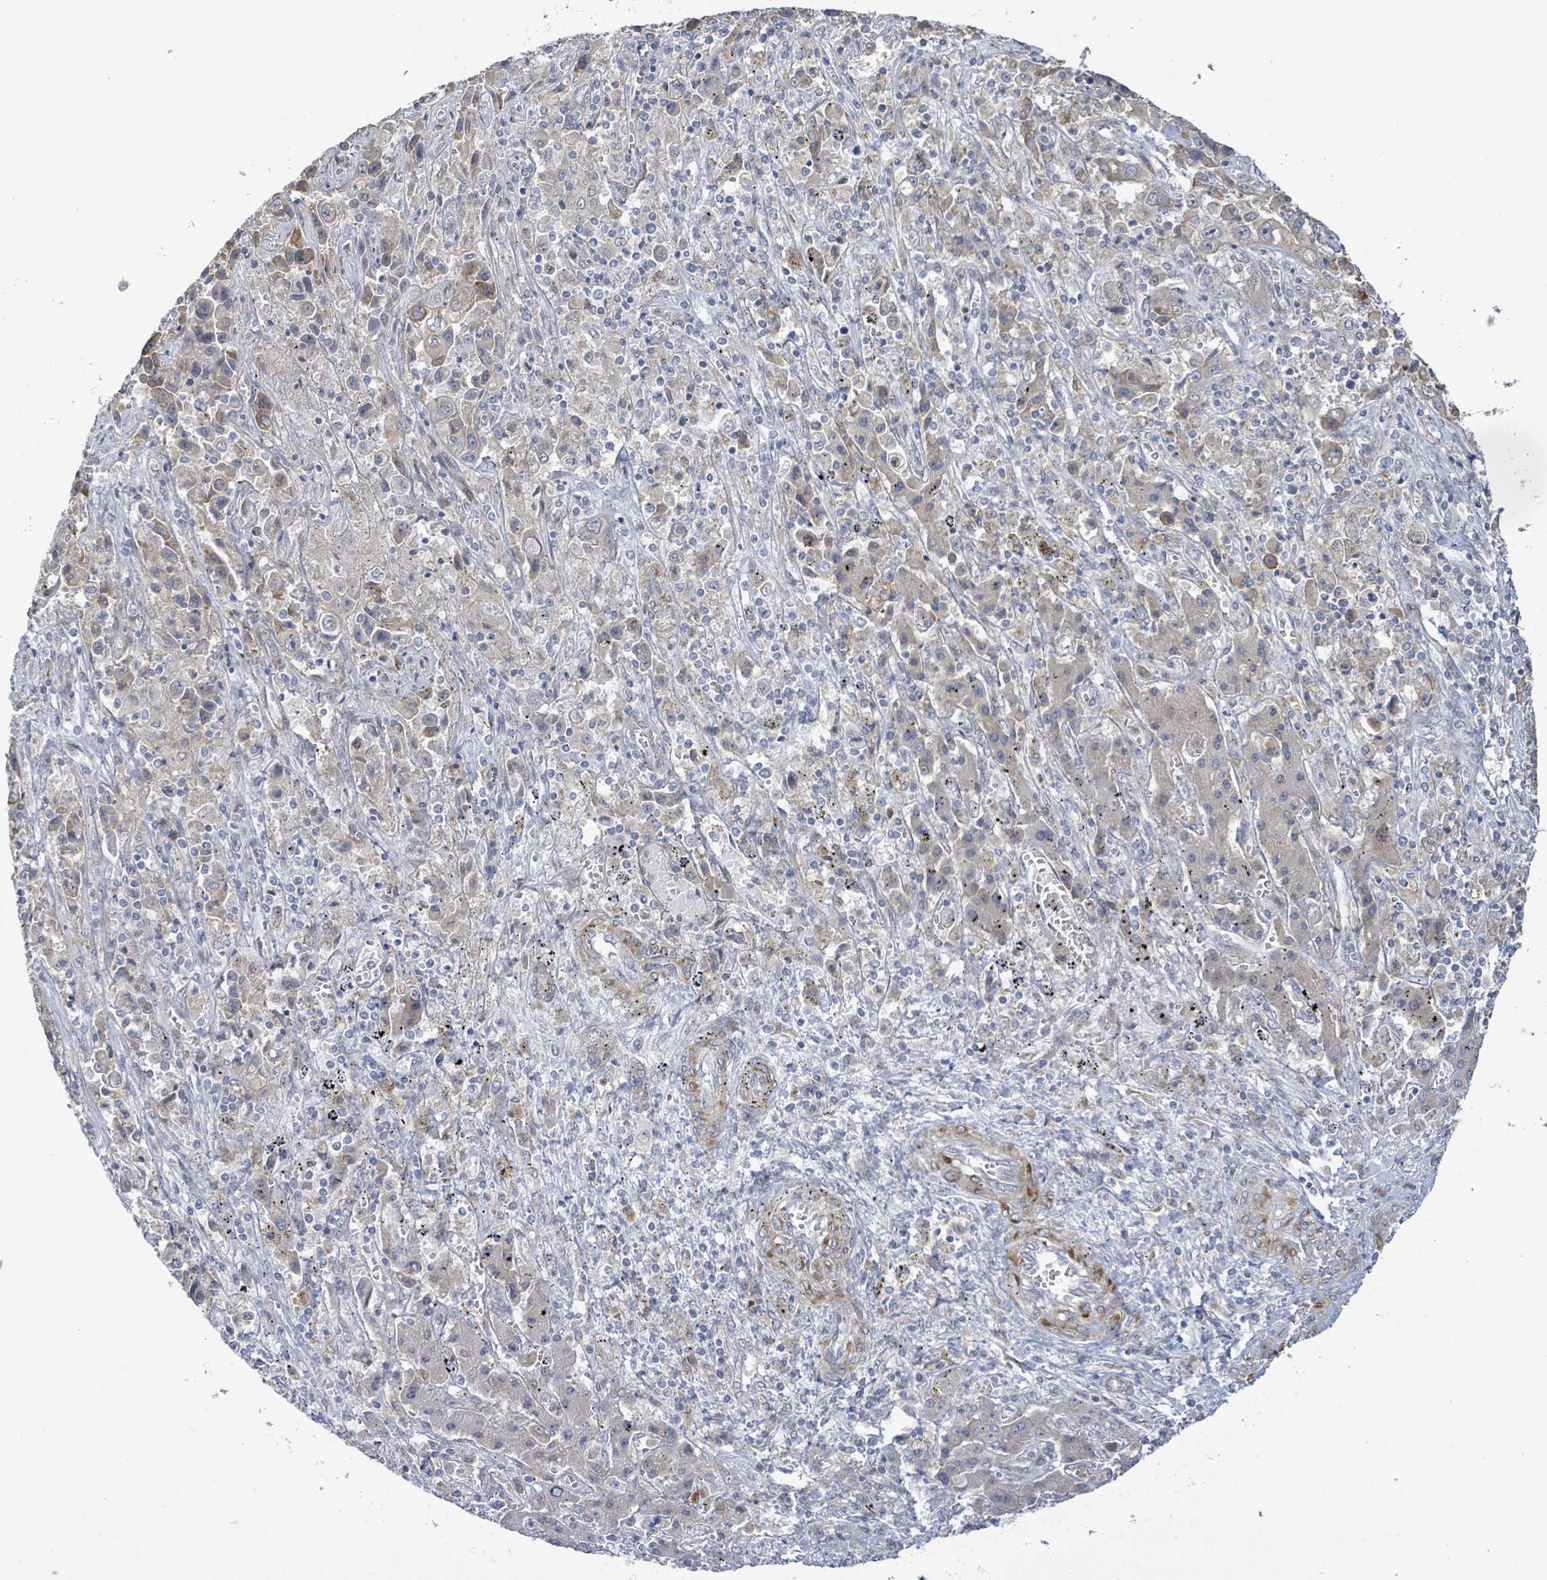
{"staining": {"intensity": "weak", "quantity": "<25%", "location": "cytoplasmic/membranous"}, "tissue": "liver cancer", "cell_type": "Tumor cells", "image_type": "cancer", "snomed": [{"axis": "morphology", "description": "Cholangiocarcinoma"}, {"axis": "topography", "description": "Liver"}], "caption": "The photomicrograph reveals no significant staining in tumor cells of liver cancer (cholangiocarcinoma). (Brightfield microscopy of DAB IHC at high magnification).", "gene": "SLIT3", "patient": {"sex": "female", "age": 52}}